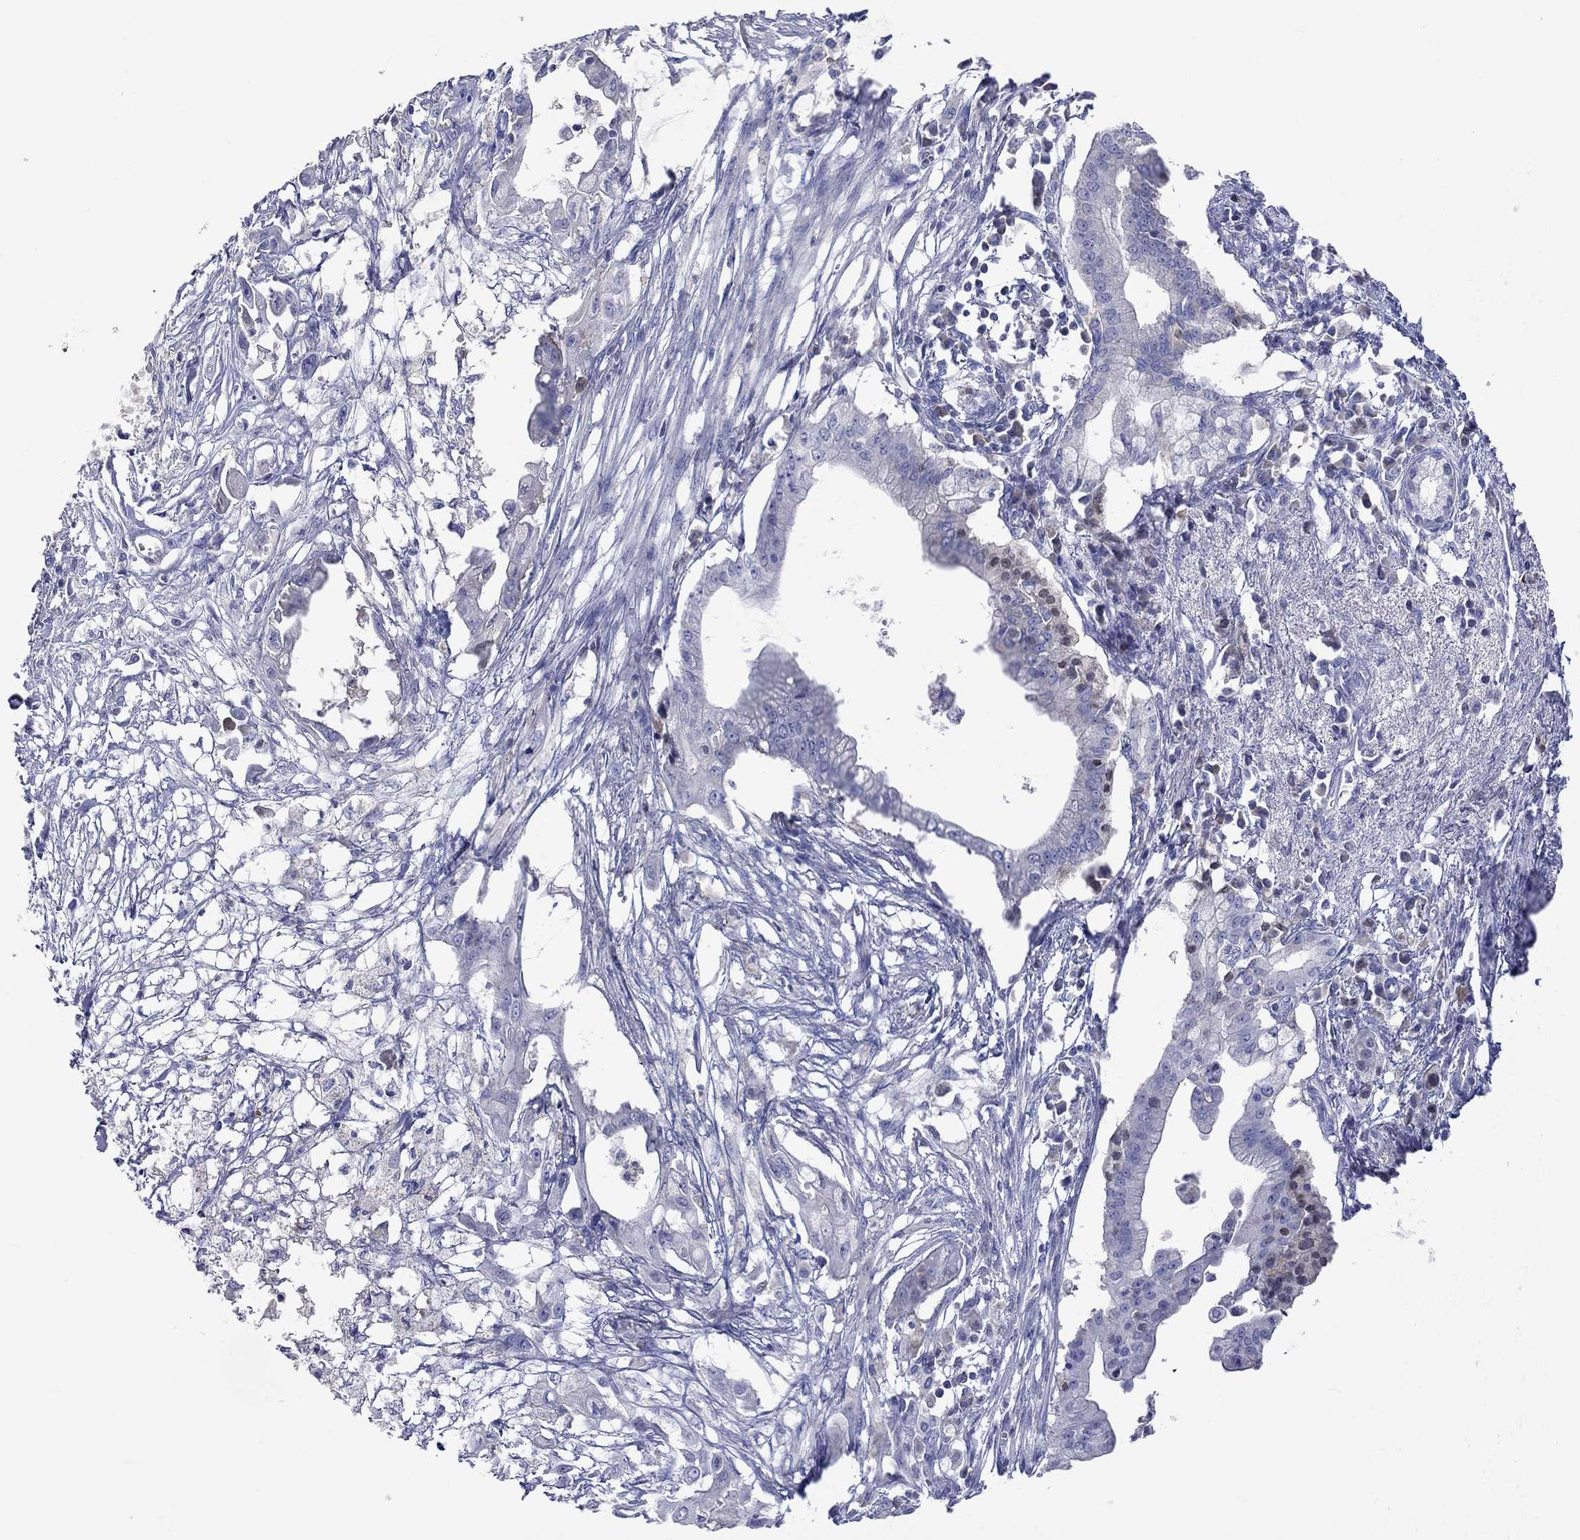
{"staining": {"intensity": "negative", "quantity": "none", "location": "none"}, "tissue": "pancreatic cancer", "cell_type": "Tumor cells", "image_type": "cancer", "snomed": [{"axis": "morphology", "description": "Normal tissue, NOS"}, {"axis": "morphology", "description": "Adenocarcinoma, NOS"}, {"axis": "topography", "description": "Pancreas"}], "caption": "Immunohistochemistry (IHC) image of neoplastic tissue: pancreatic cancer (adenocarcinoma) stained with DAB (3,3'-diaminobenzidine) demonstrates no significant protein staining in tumor cells.", "gene": "LRFN4", "patient": {"sex": "female", "age": 58}}